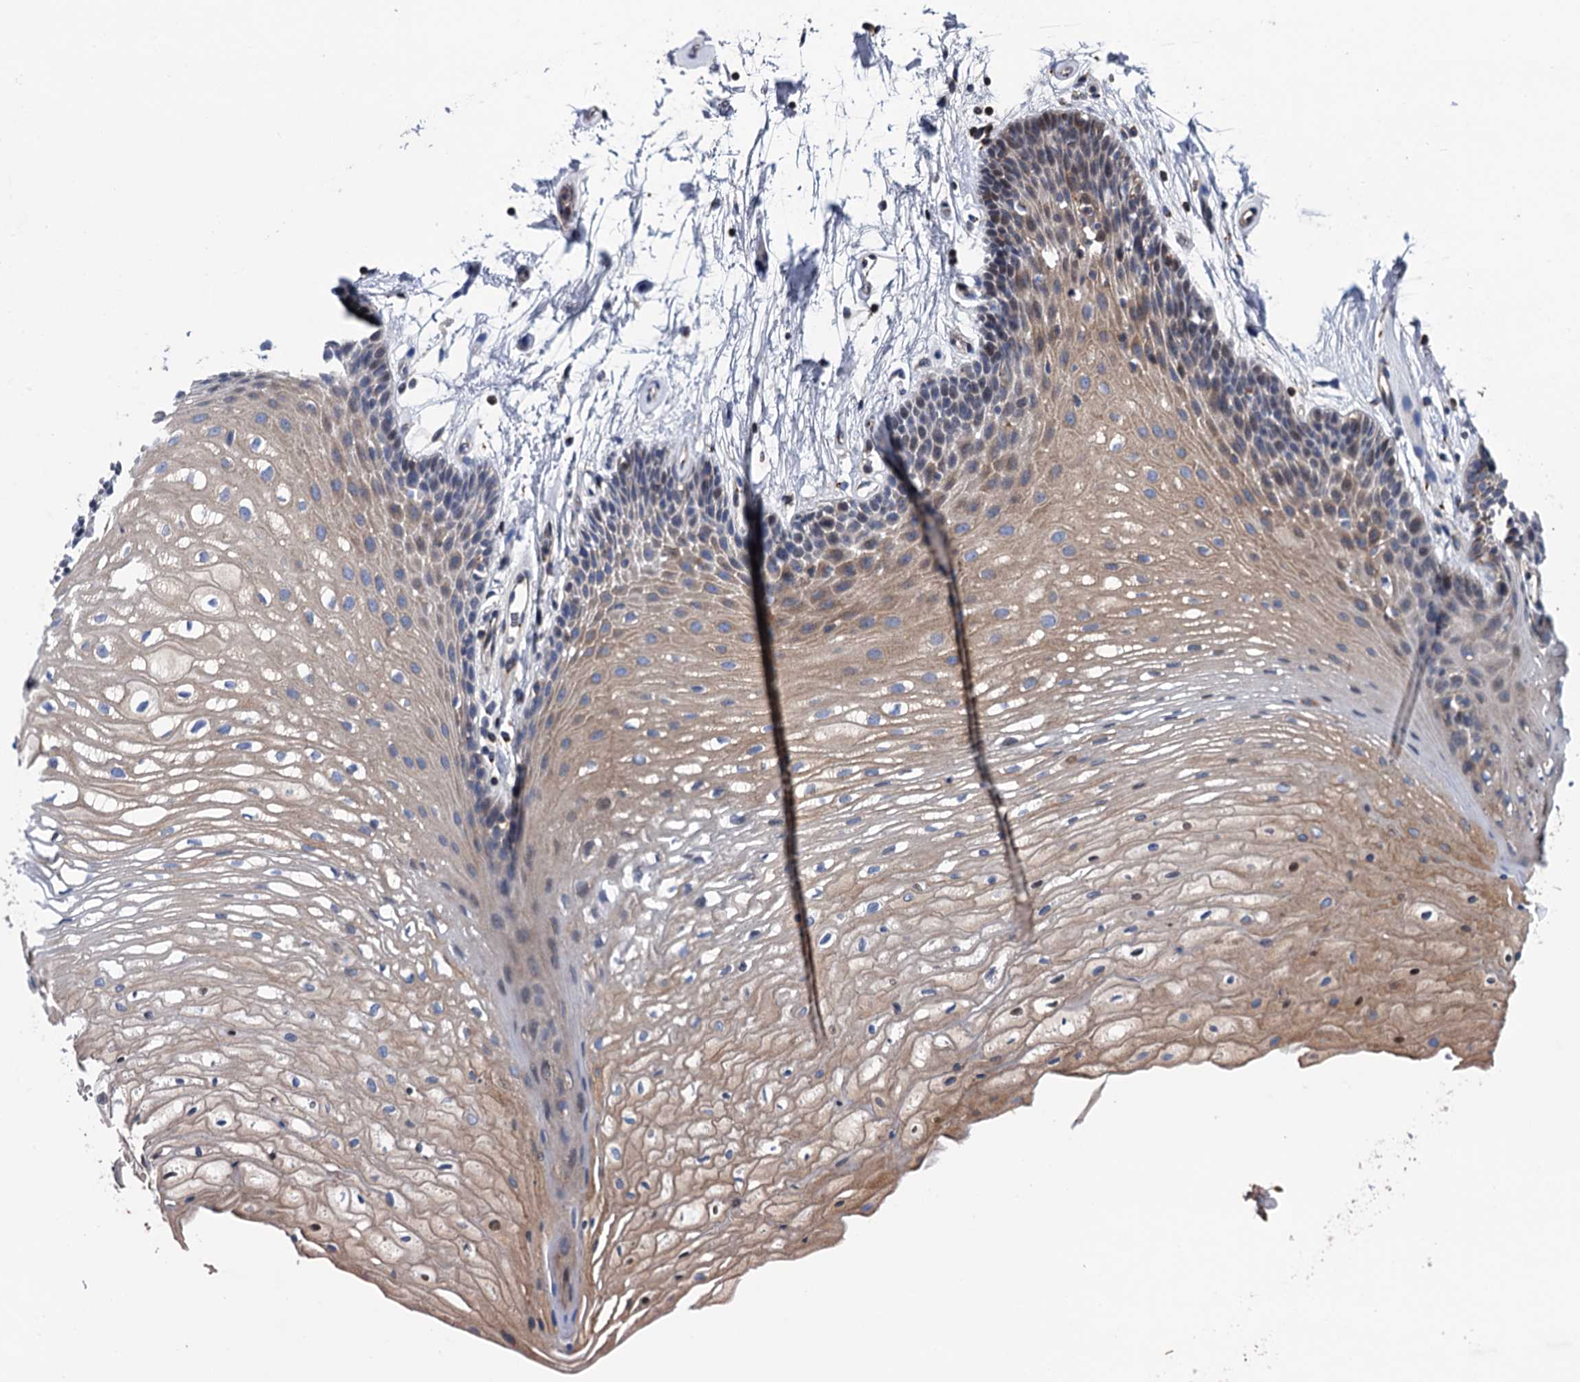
{"staining": {"intensity": "weak", "quantity": "25%-75%", "location": "cytoplasmic/membranous,nuclear"}, "tissue": "oral mucosa", "cell_type": "Squamous epithelial cells", "image_type": "normal", "snomed": [{"axis": "morphology", "description": "Normal tissue, NOS"}, {"axis": "topography", "description": "Oral tissue"}], "caption": "An immunohistochemistry micrograph of benign tissue is shown. Protein staining in brown labels weak cytoplasmic/membranous,nuclear positivity in oral mucosa within squamous epithelial cells. The staining was performed using DAB (3,3'-diaminobenzidine), with brown indicating positive protein expression. Nuclei are stained blue with hematoxylin.", "gene": "PLET1", "patient": {"sex": "female", "age": 80}}